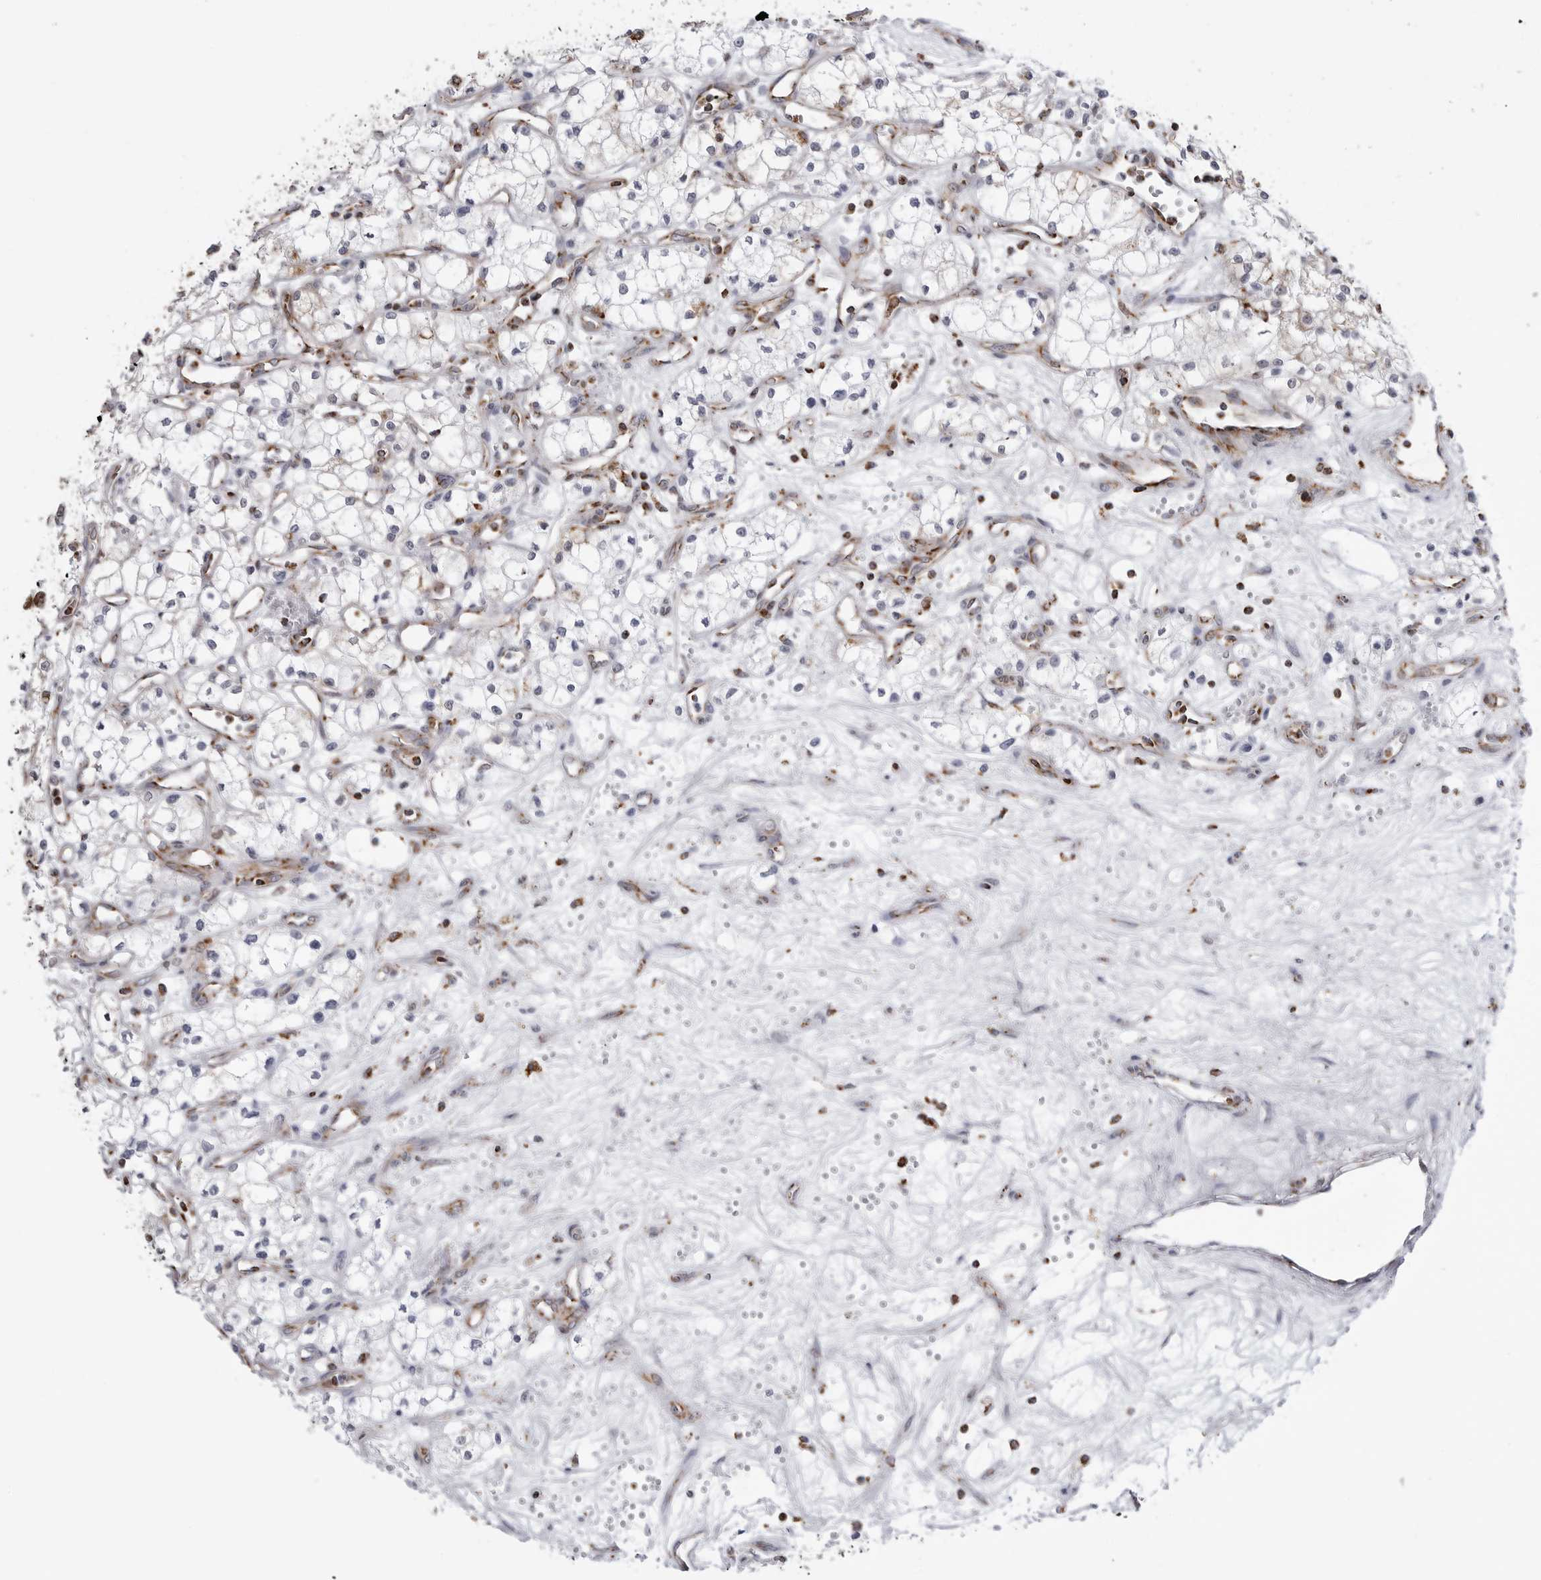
{"staining": {"intensity": "negative", "quantity": "none", "location": "none"}, "tissue": "renal cancer", "cell_type": "Tumor cells", "image_type": "cancer", "snomed": [{"axis": "morphology", "description": "Adenocarcinoma, NOS"}, {"axis": "topography", "description": "Kidney"}], "caption": "A high-resolution image shows immunohistochemistry (IHC) staining of renal adenocarcinoma, which reveals no significant staining in tumor cells.", "gene": "COX5A", "patient": {"sex": "male", "age": 59}}